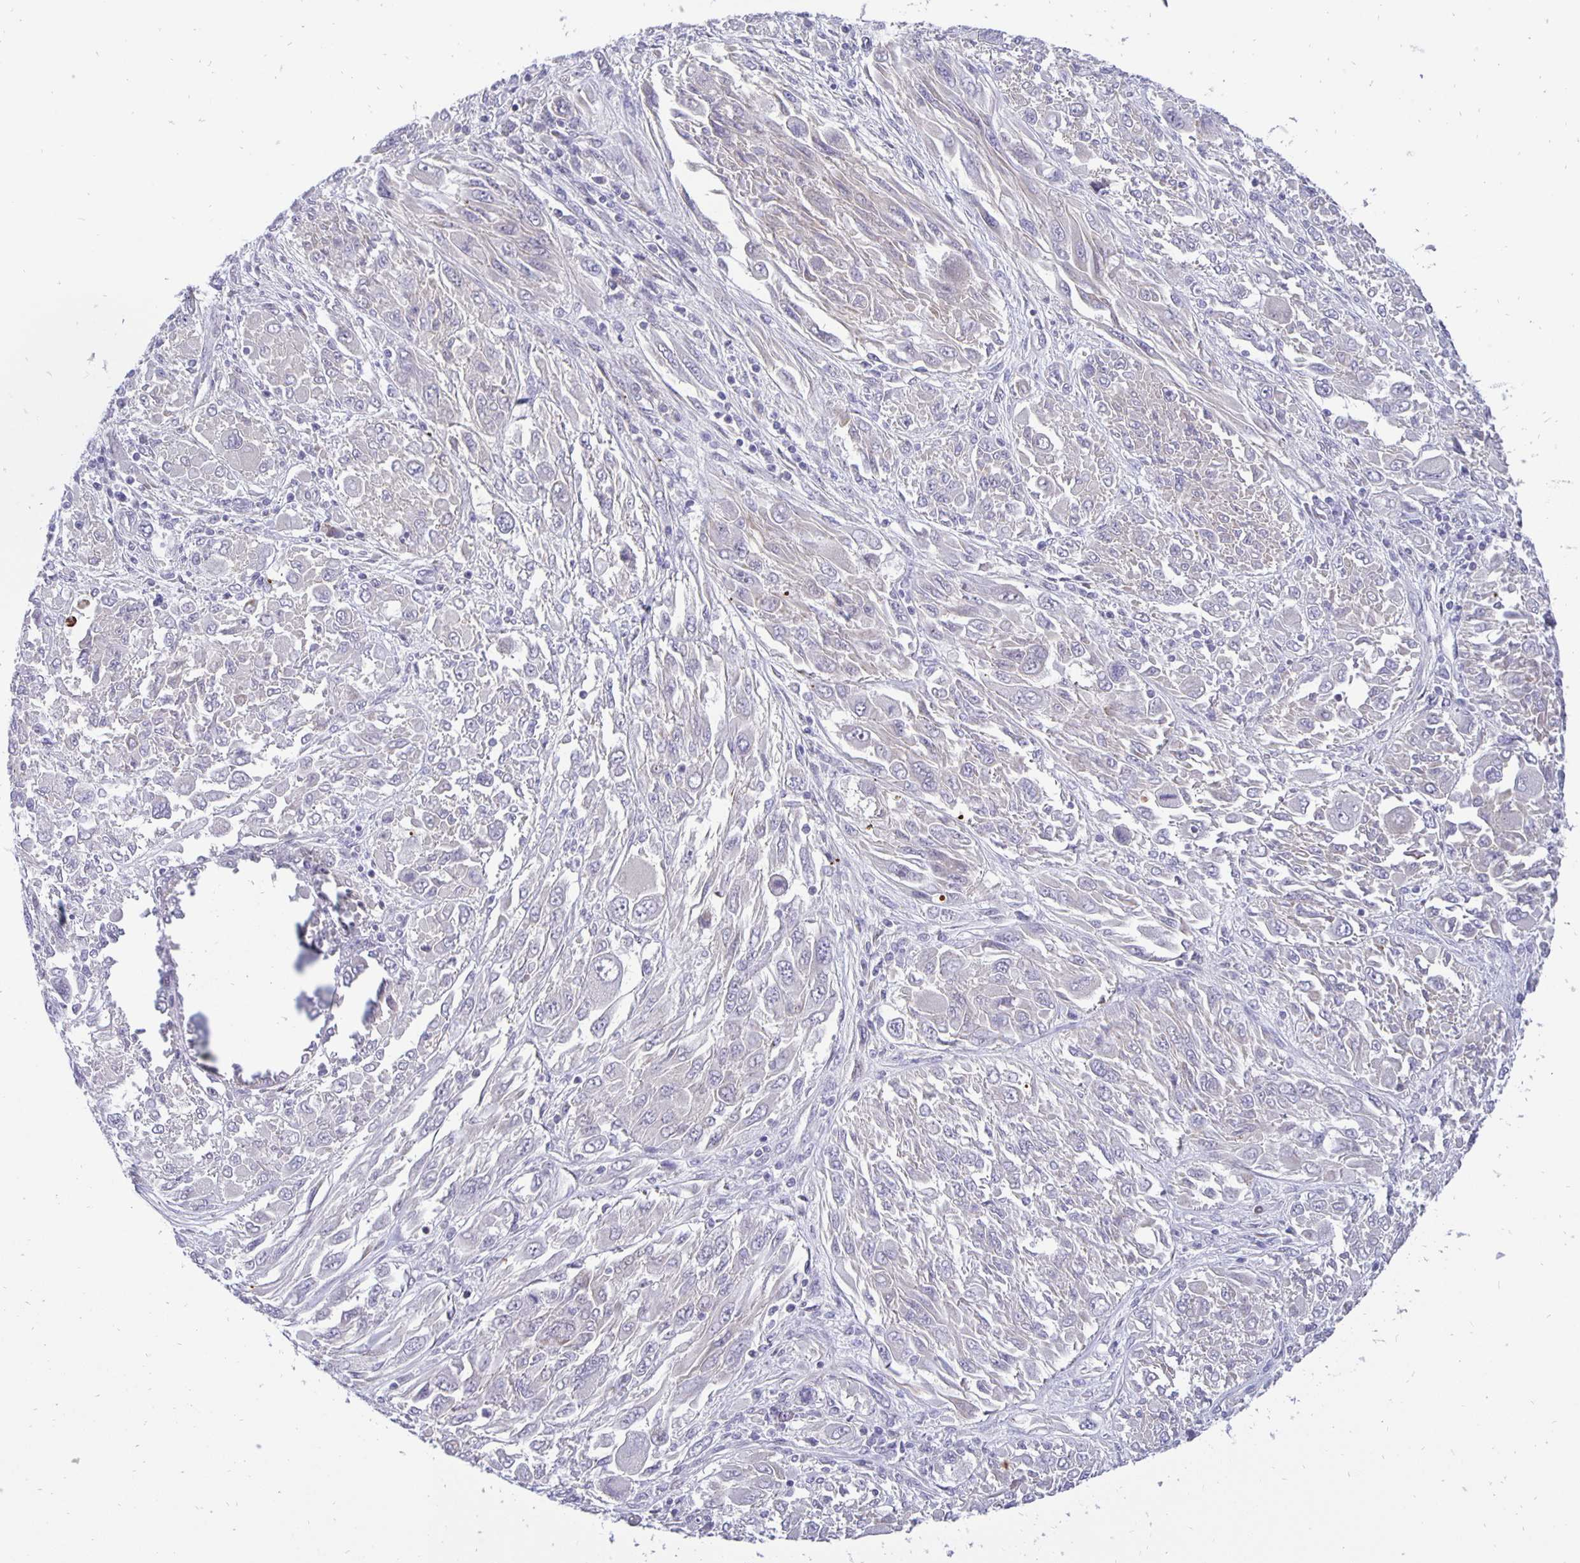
{"staining": {"intensity": "negative", "quantity": "none", "location": "none"}, "tissue": "melanoma", "cell_type": "Tumor cells", "image_type": "cancer", "snomed": [{"axis": "morphology", "description": "Malignant melanoma, NOS"}, {"axis": "topography", "description": "Skin"}], "caption": "A micrograph of human malignant melanoma is negative for staining in tumor cells.", "gene": "ERBB2", "patient": {"sex": "female", "age": 91}}